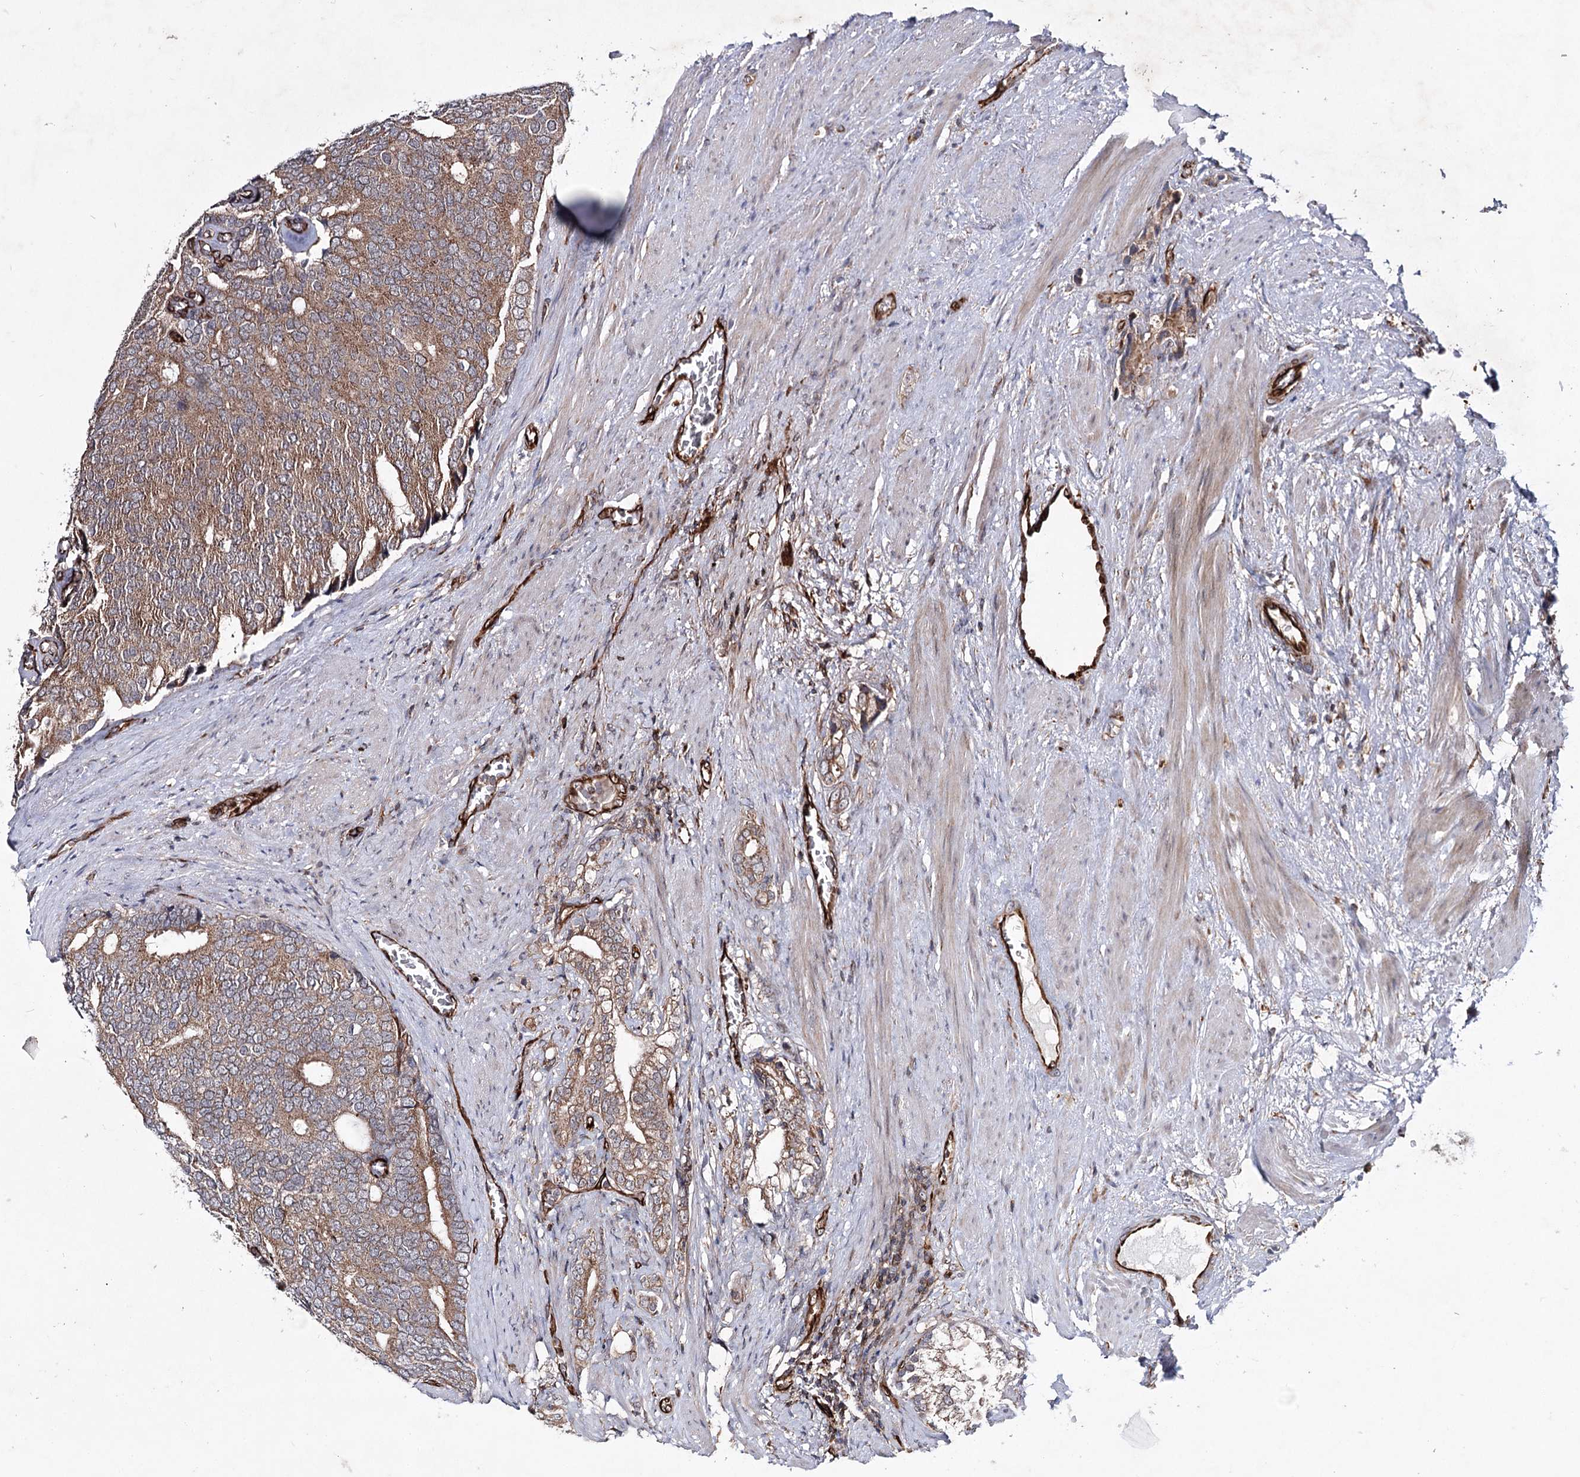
{"staining": {"intensity": "weak", "quantity": ">75%", "location": "cytoplasmic/membranous"}, "tissue": "prostate cancer", "cell_type": "Tumor cells", "image_type": "cancer", "snomed": [{"axis": "morphology", "description": "Adenocarcinoma, Low grade"}, {"axis": "topography", "description": "Prostate"}], "caption": "Immunohistochemical staining of prostate cancer exhibits low levels of weak cytoplasmic/membranous positivity in approximately >75% of tumor cells.", "gene": "DPEP2", "patient": {"sex": "male", "age": 71}}